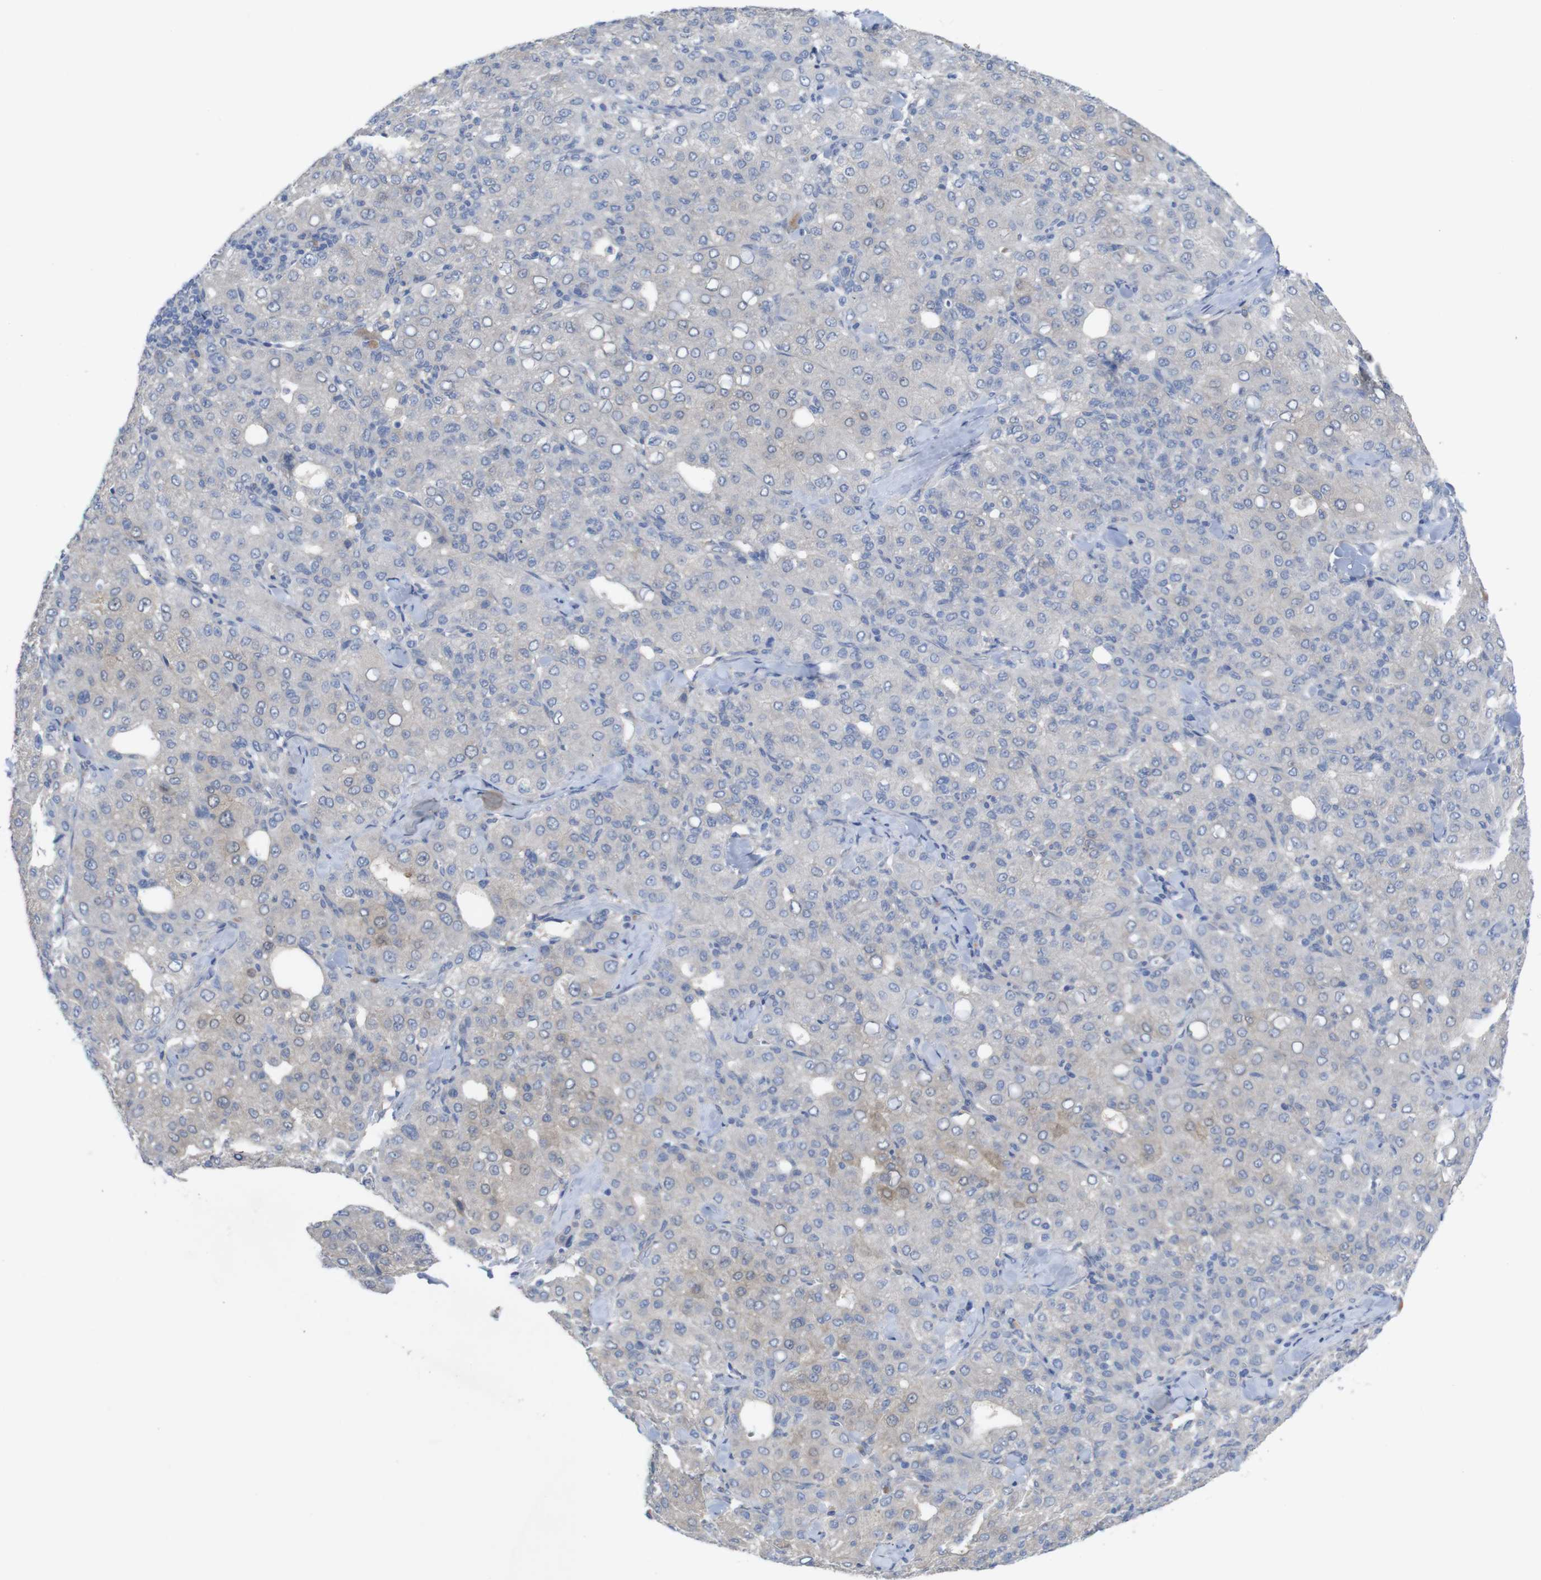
{"staining": {"intensity": "negative", "quantity": "none", "location": "none"}, "tissue": "liver cancer", "cell_type": "Tumor cells", "image_type": "cancer", "snomed": [{"axis": "morphology", "description": "Carcinoma, Hepatocellular, NOS"}, {"axis": "topography", "description": "Liver"}], "caption": "The image shows no staining of tumor cells in liver cancer (hepatocellular carcinoma).", "gene": "KIDINS220", "patient": {"sex": "male", "age": 65}}